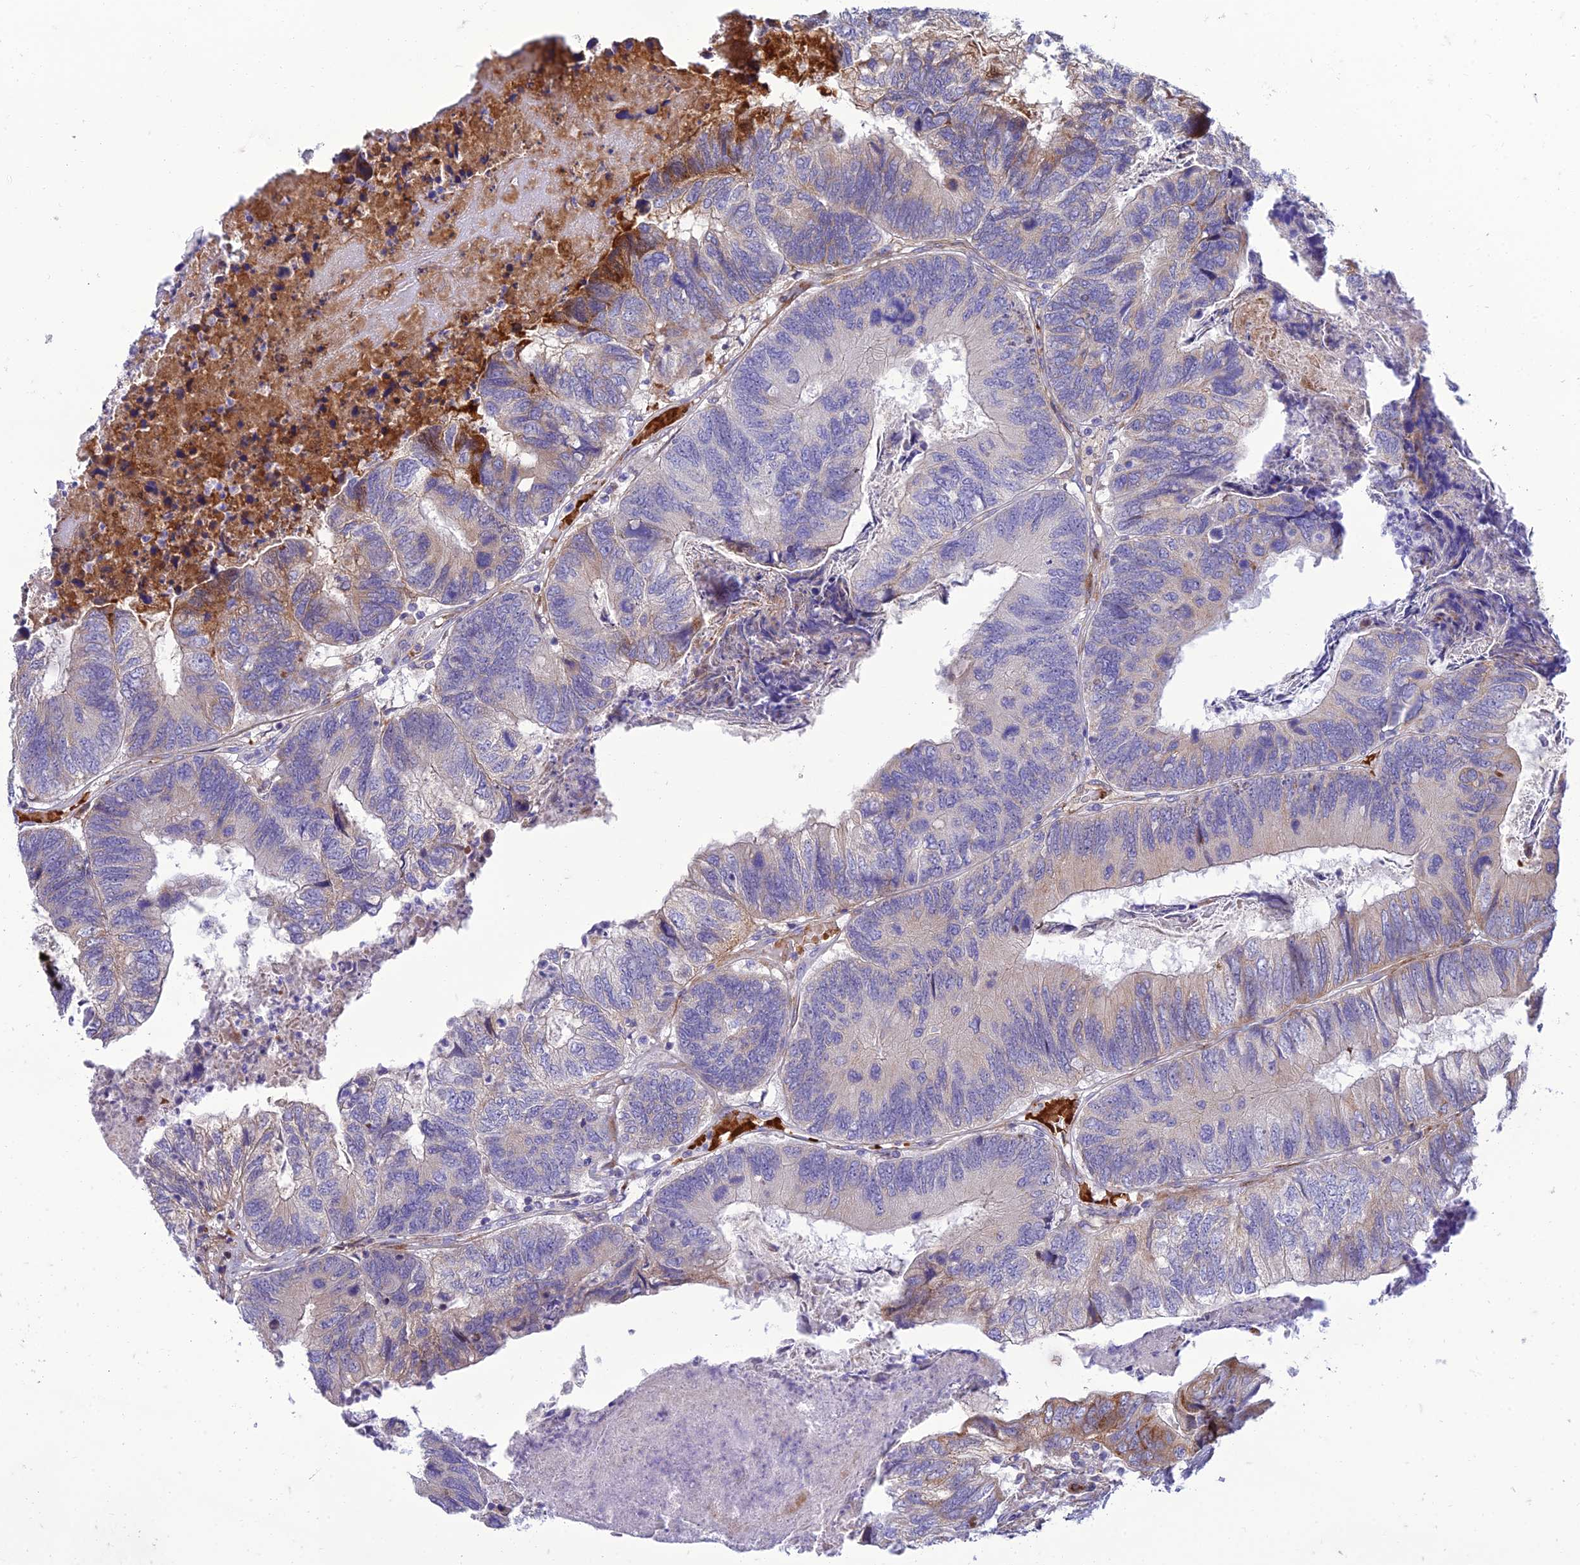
{"staining": {"intensity": "weak", "quantity": "<25%", "location": "cytoplasmic/membranous"}, "tissue": "colorectal cancer", "cell_type": "Tumor cells", "image_type": "cancer", "snomed": [{"axis": "morphology", "description": "Adenocarcinoma, NOS"}, {"axis": "topography", "description": "Colon"}], "caption": "An image of human colorectal cancer is negative for staining in tumor cells.", "gene": "SEL1L3", "patient": {"sex": "female", "age": 67}}